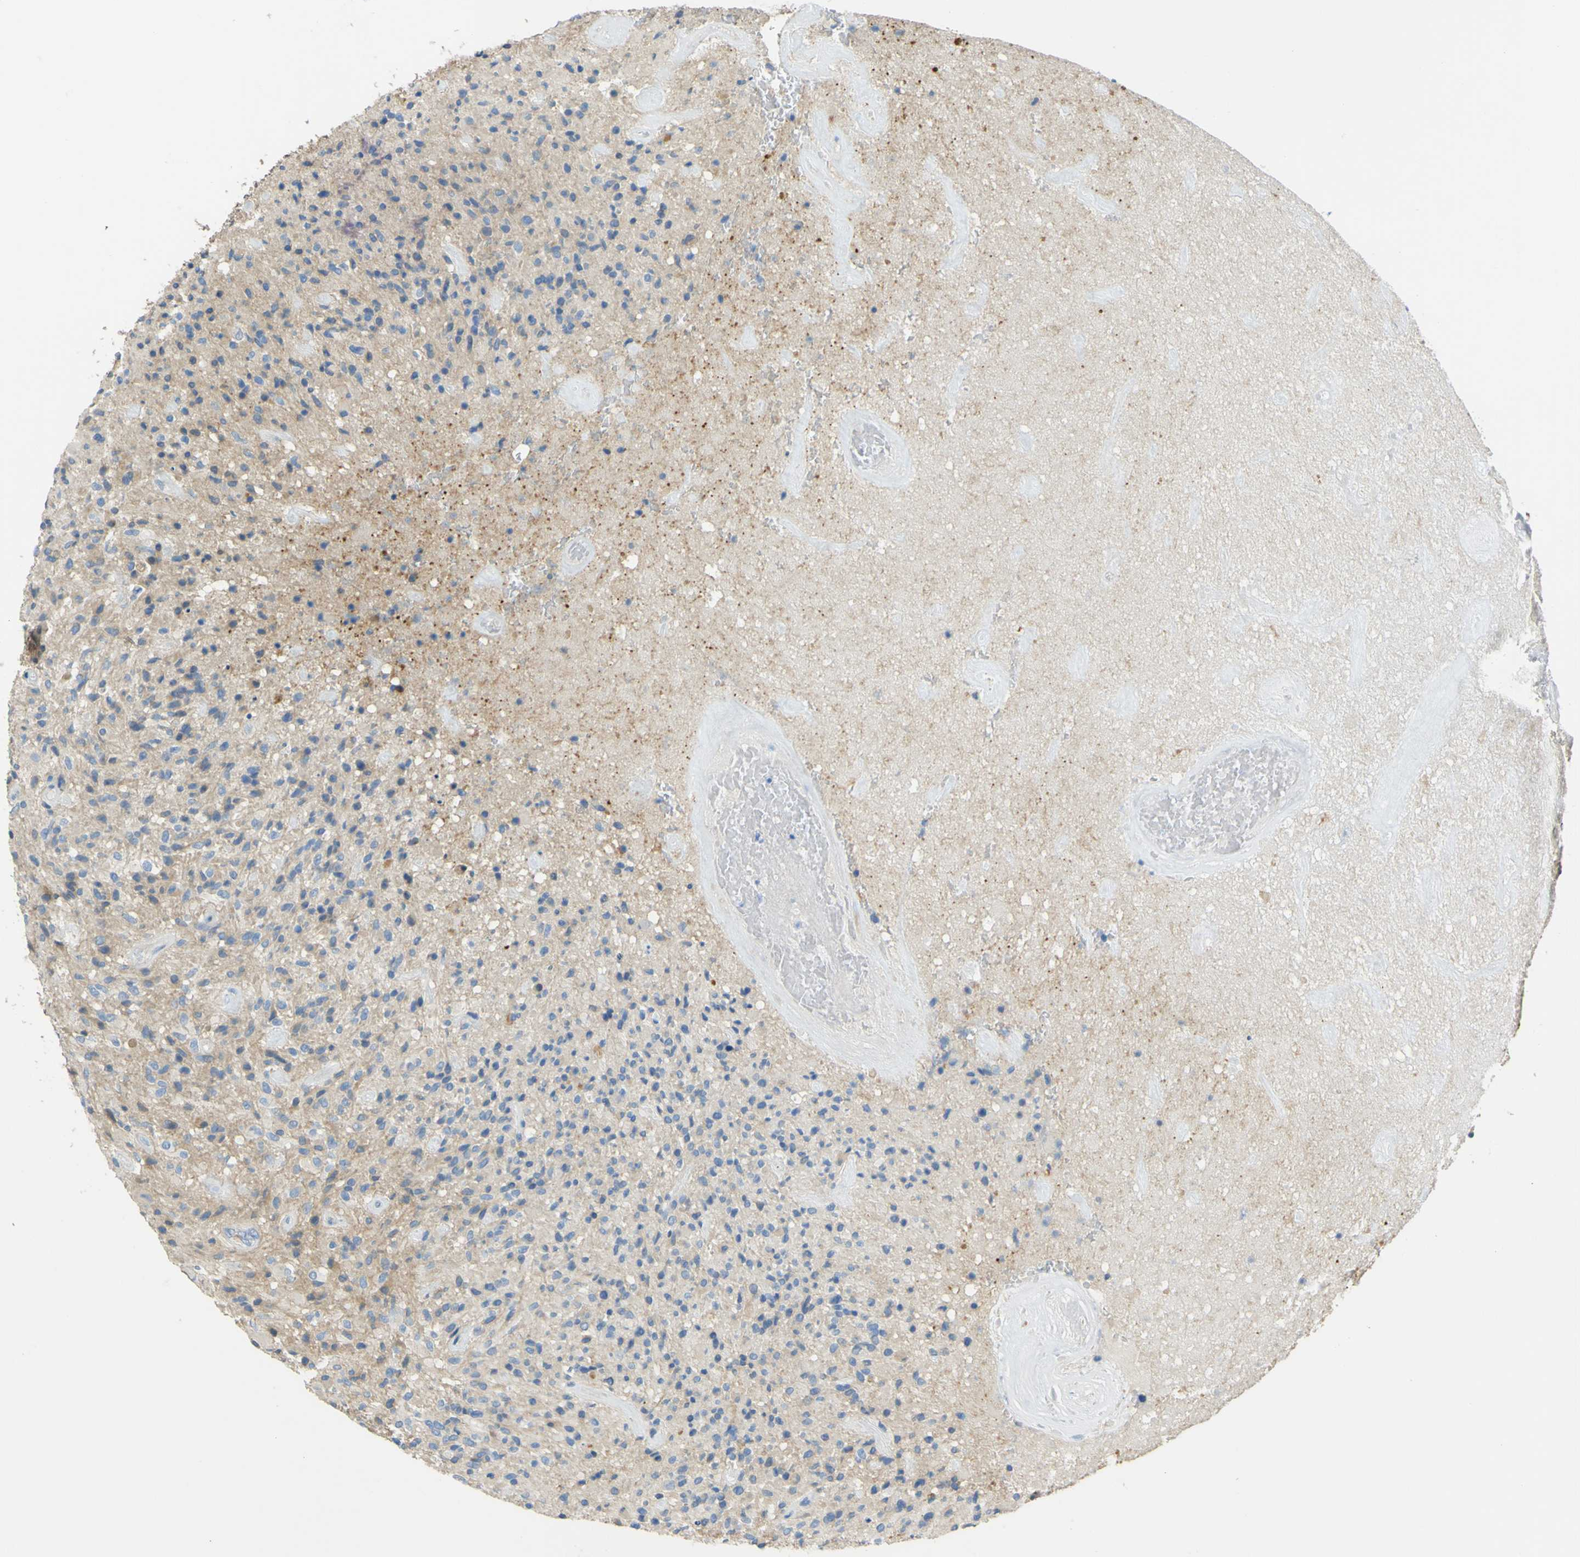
{"staining": {"intensity": "weak", "quantity": "25%-75%", "location": "cytoplasmic/membranous"}, "tissue": "glioma", "cell_type": "Tumor cells", "image_type": "cancer", "snomed": [{"axis": "morphology", "description": "Glioma, malignant, High grade"}, {"axis": "topography", "description": "Brain"}], "caption": "Glioma stained with DAB (3,3'-diaminobenzidine) immunohistochemistry shows low levels of weak cytoplasmic/membranous staining in approximately 25%-75% of tumor cells. (DAB IHC, brown staining for protein, blue staining for nuclei).", "gene": "OGN", "patient": {"sex": "male", "age": 71}}